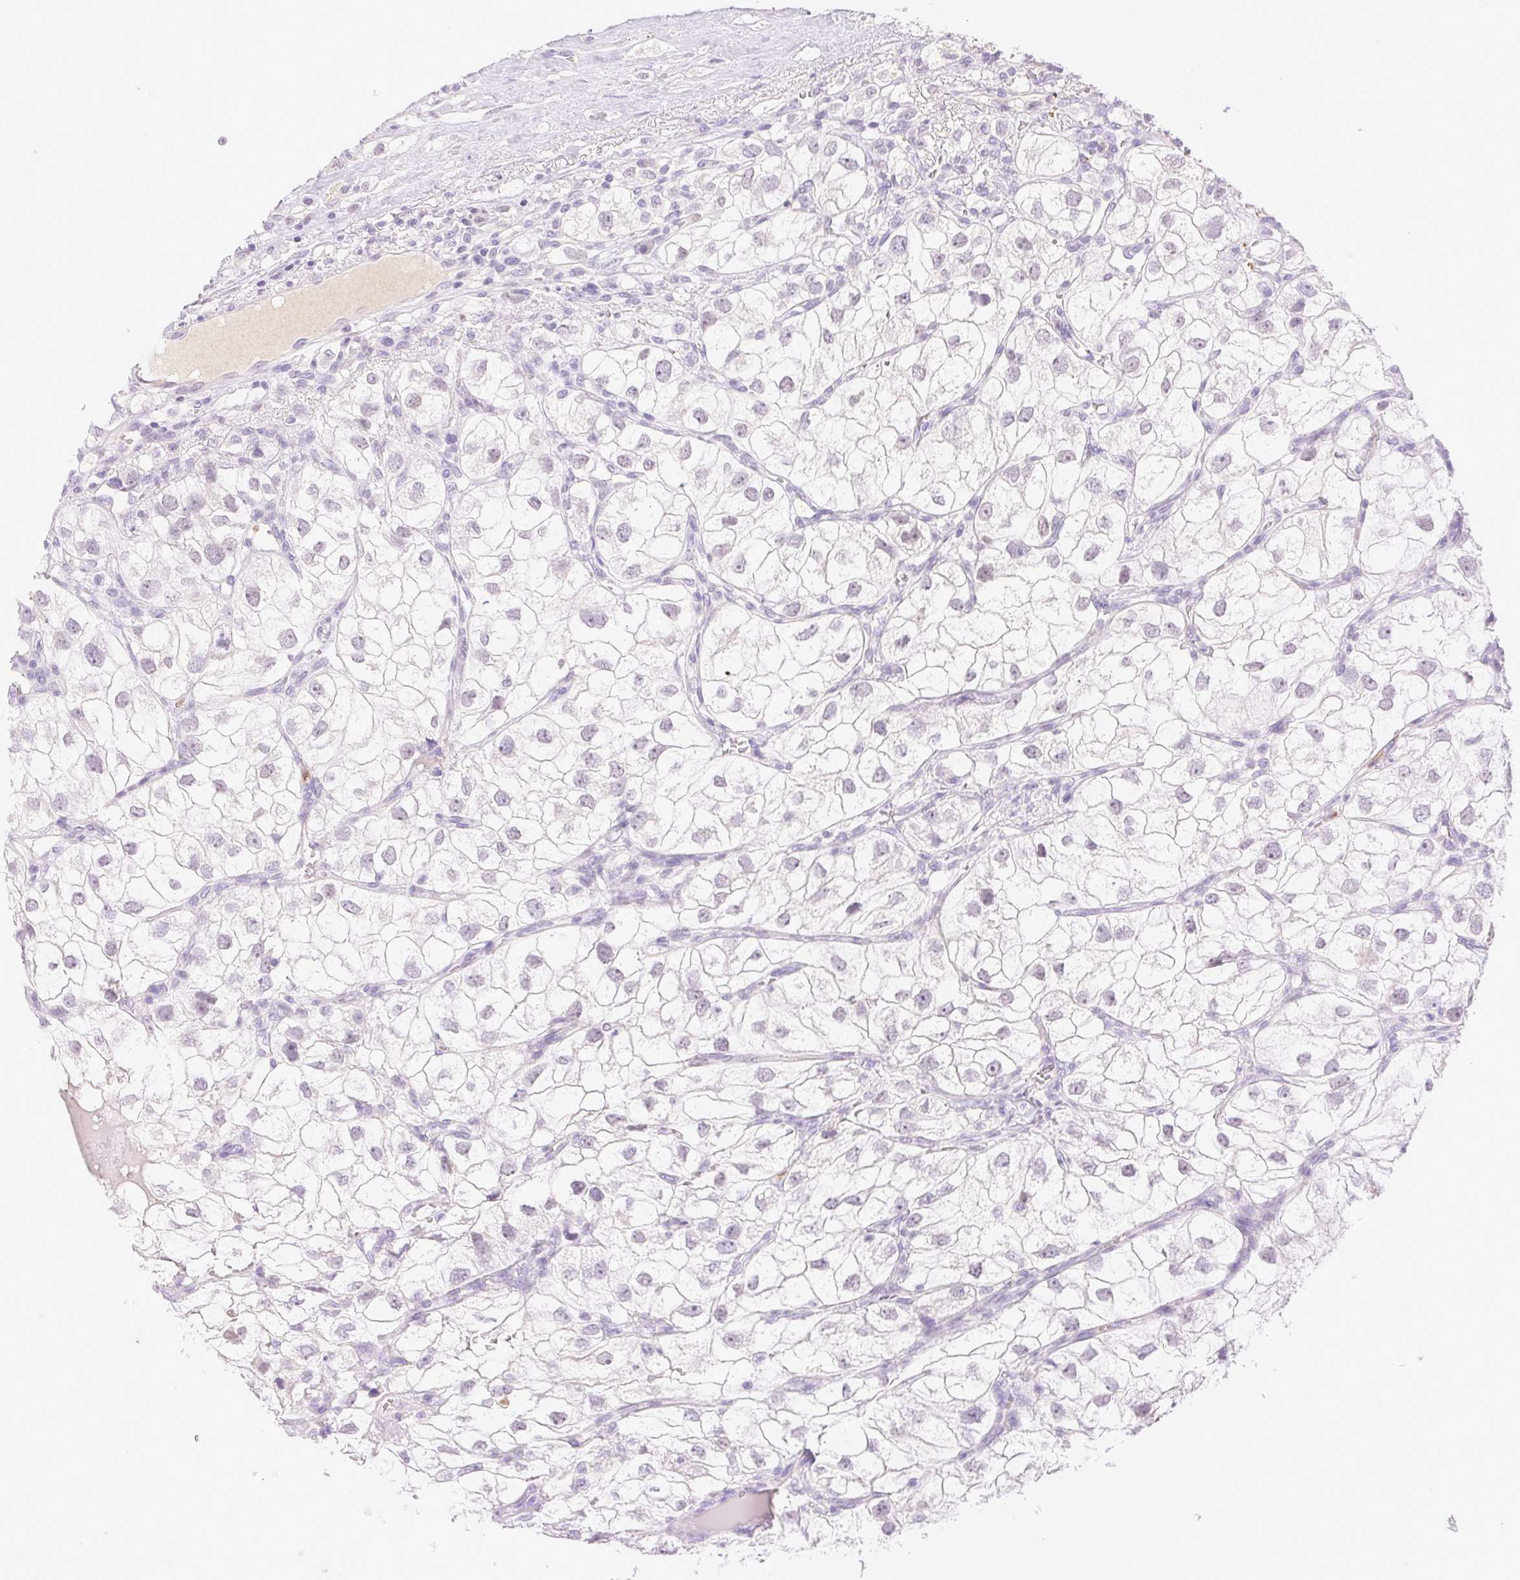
{"staining": {"intensity": "negative", "quantity": "none", "location": "none"}, "tissue": "renal cancer", "cell_type": "Tumor cells", "image_type": "cancer", "snomed": [{"axis": "morphology", "description": "Adenocarcinoma, NOS"}, {"axis": "topography", "description": "Kidney"}], "caption": "IHC of renal cancer (adenocarcinoma) reveals no staining in tumor cells.", "gene": "EMX2", "patient": {"sex": "male", "age": 59}}